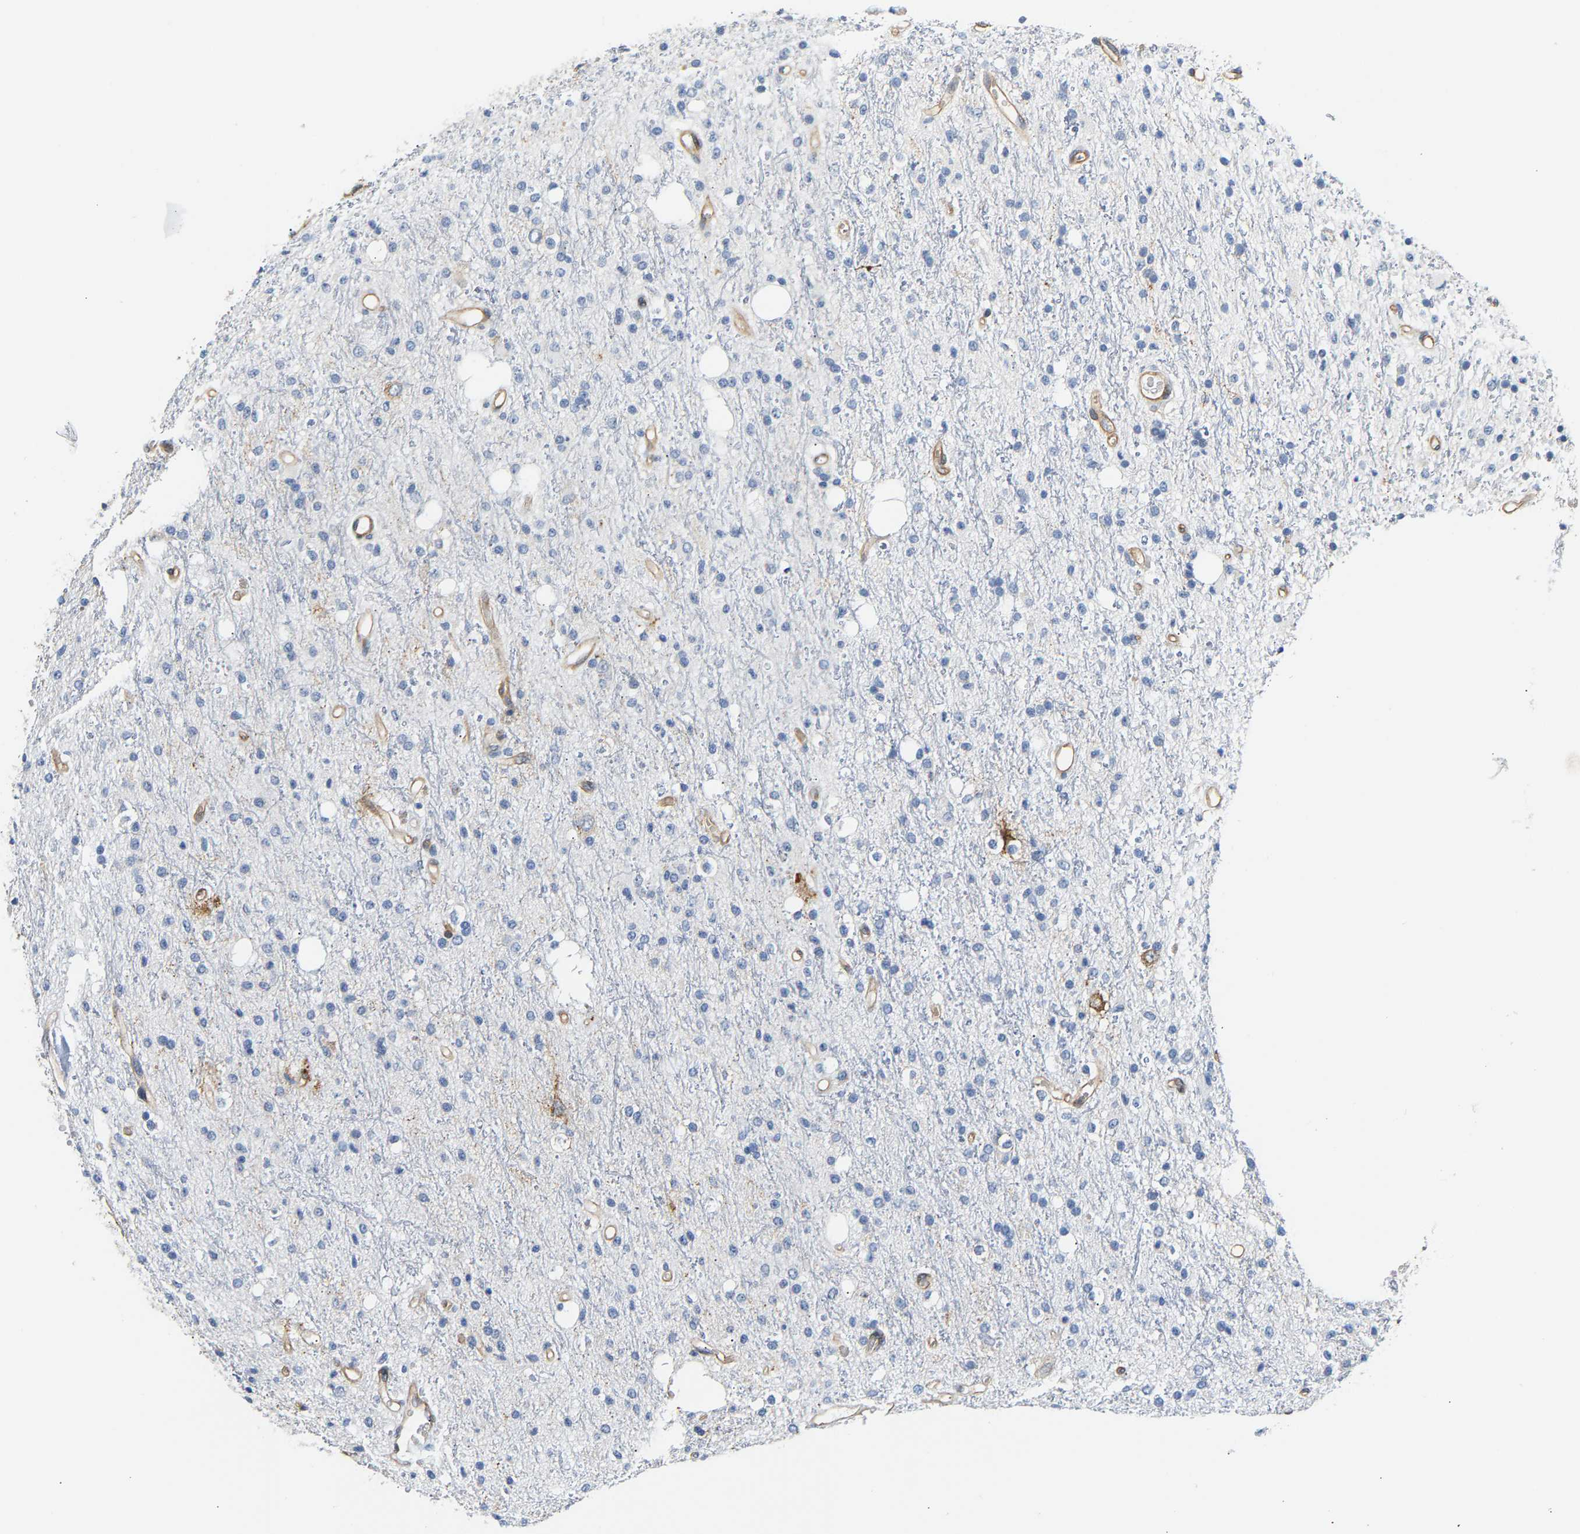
{"staining": {"intensity": "negative", "quantity": "none", "location": "none"}, "tissue": "glioma", "cell_type": "Tumor cells", "image_type": "cancer", "snomed": [{"axis": "morphology", "description": "Glioma, malignant, High grade"}, {"axis": "topography", "description": "Brain"}], "caption": "IHC of glioma reveals no positivity in tumor cells.", "gene": "PAWR", "patient": {"sex": "male", "age": 47}}